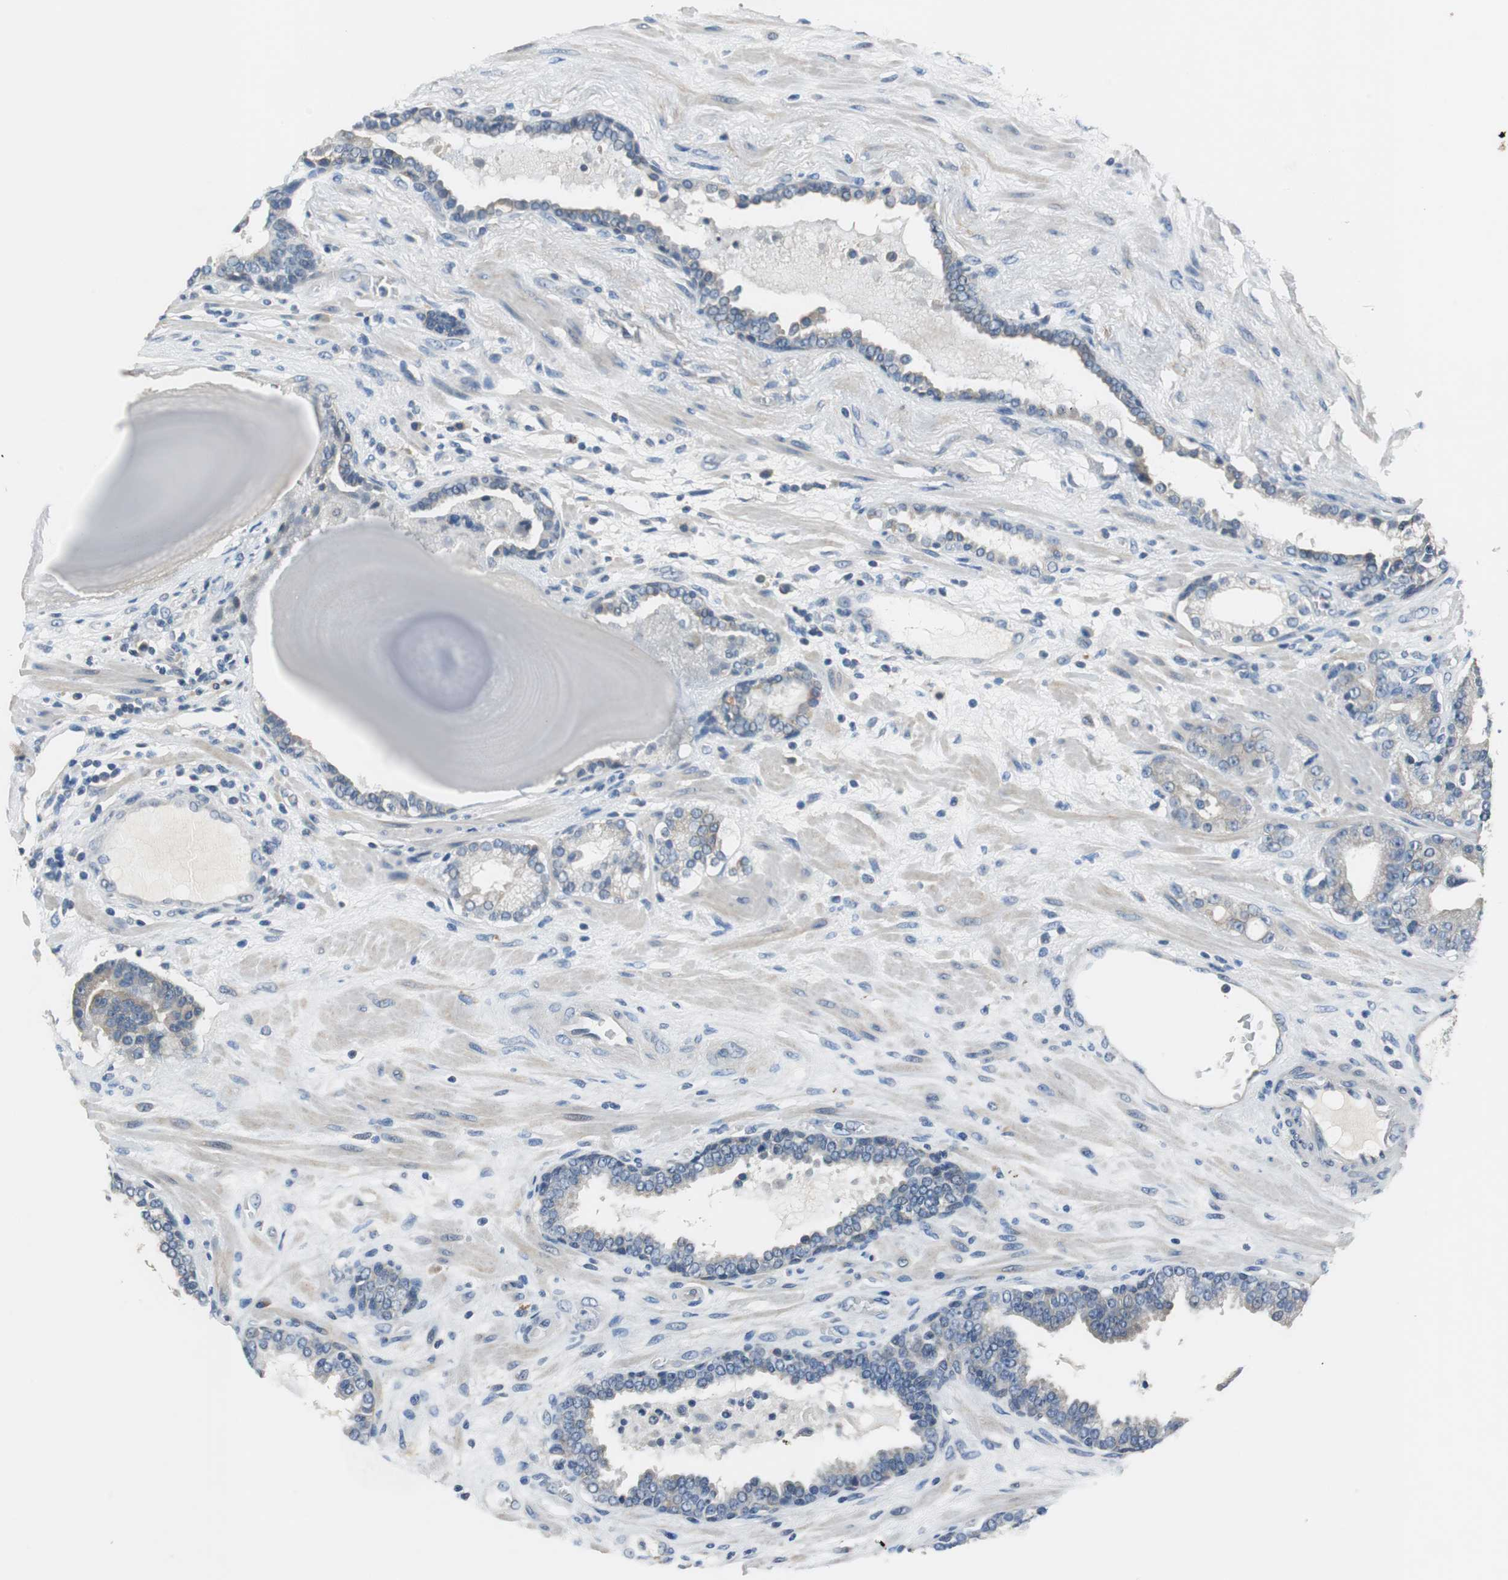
{"staining": {"intensity": "moderate", "quantity": ">75%", "location": "cytoplasmic/membranous"}, "tissue": "prostate cancer", "cell_type": "Tumor cells", "image_type": "cancer", "snomed": [{"axis": "morphology", "description": "Adenocarcinoma, Low grade"}, {"axis": "topography", "description": "Prostate"}], "caption": "Immunohistochemistry of prostate cancer (low-grade adenocarcinoma) reveals medium levels of moderate cytoplasmic/membranous positivity in about >75% of tumor cells.", "gene": "FADS2", "patient": {"sex": "male", "age": 63}}